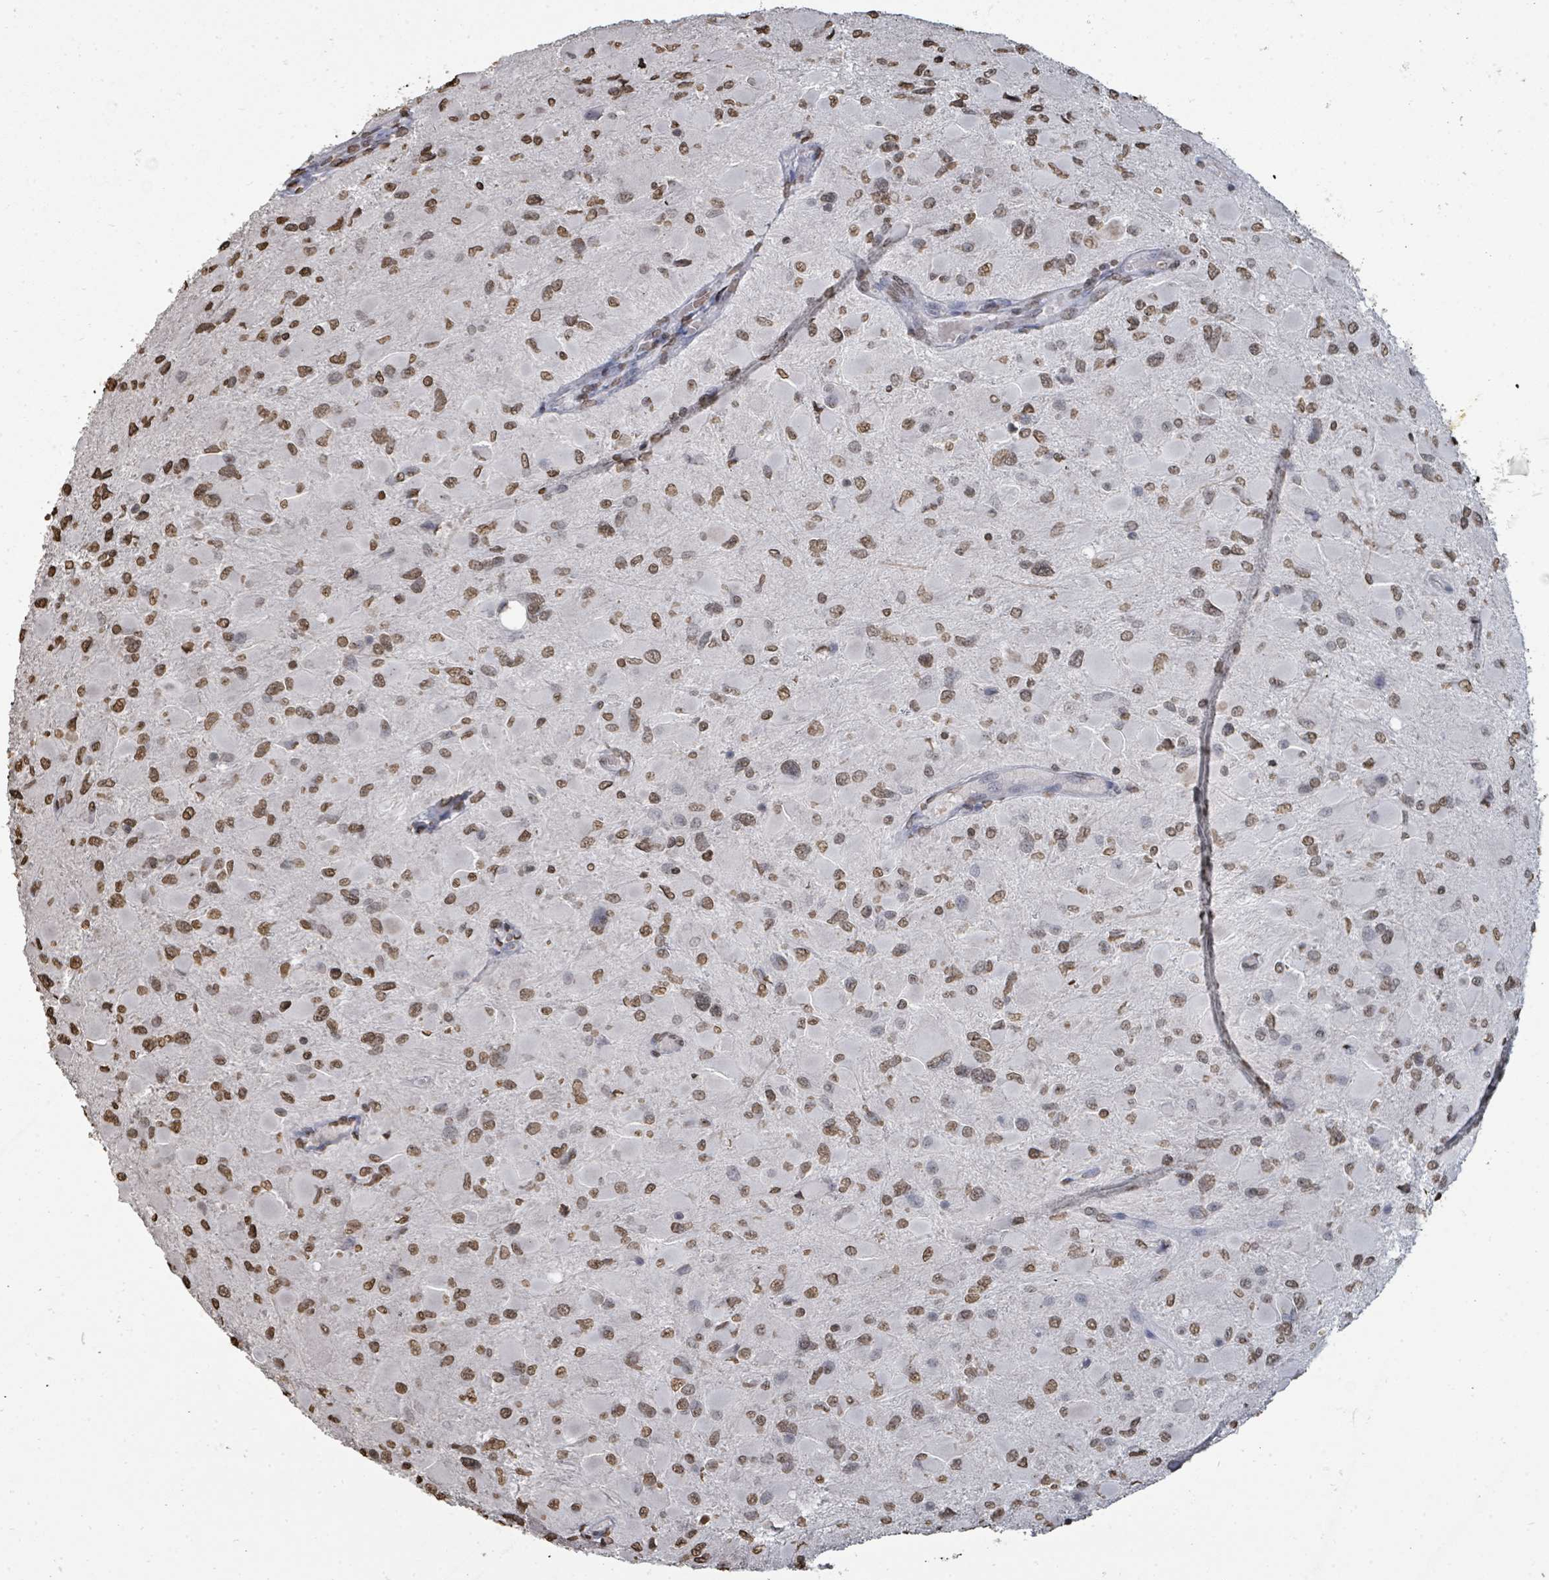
{"staining": {"intensity": "moderate", "quantity": ">75%", "location": "nuclear"}, "tissue": "glioma", "cell_type": "Tumor cells", "image_type": "cancer", "snomed": [{"axis": "morphology", "description": "Glioma, malignant, High grade"}, {"axis": "topography", "description": "Cerebral cortex"}], "caption": "Malignant glioma (high-grade) stained for a protein (brown) reveals moderate nuclear positive positivity in about >75% of tumor cells.", "gene": "MRPS12", "patient": {"sex": "female", "age": 36}}